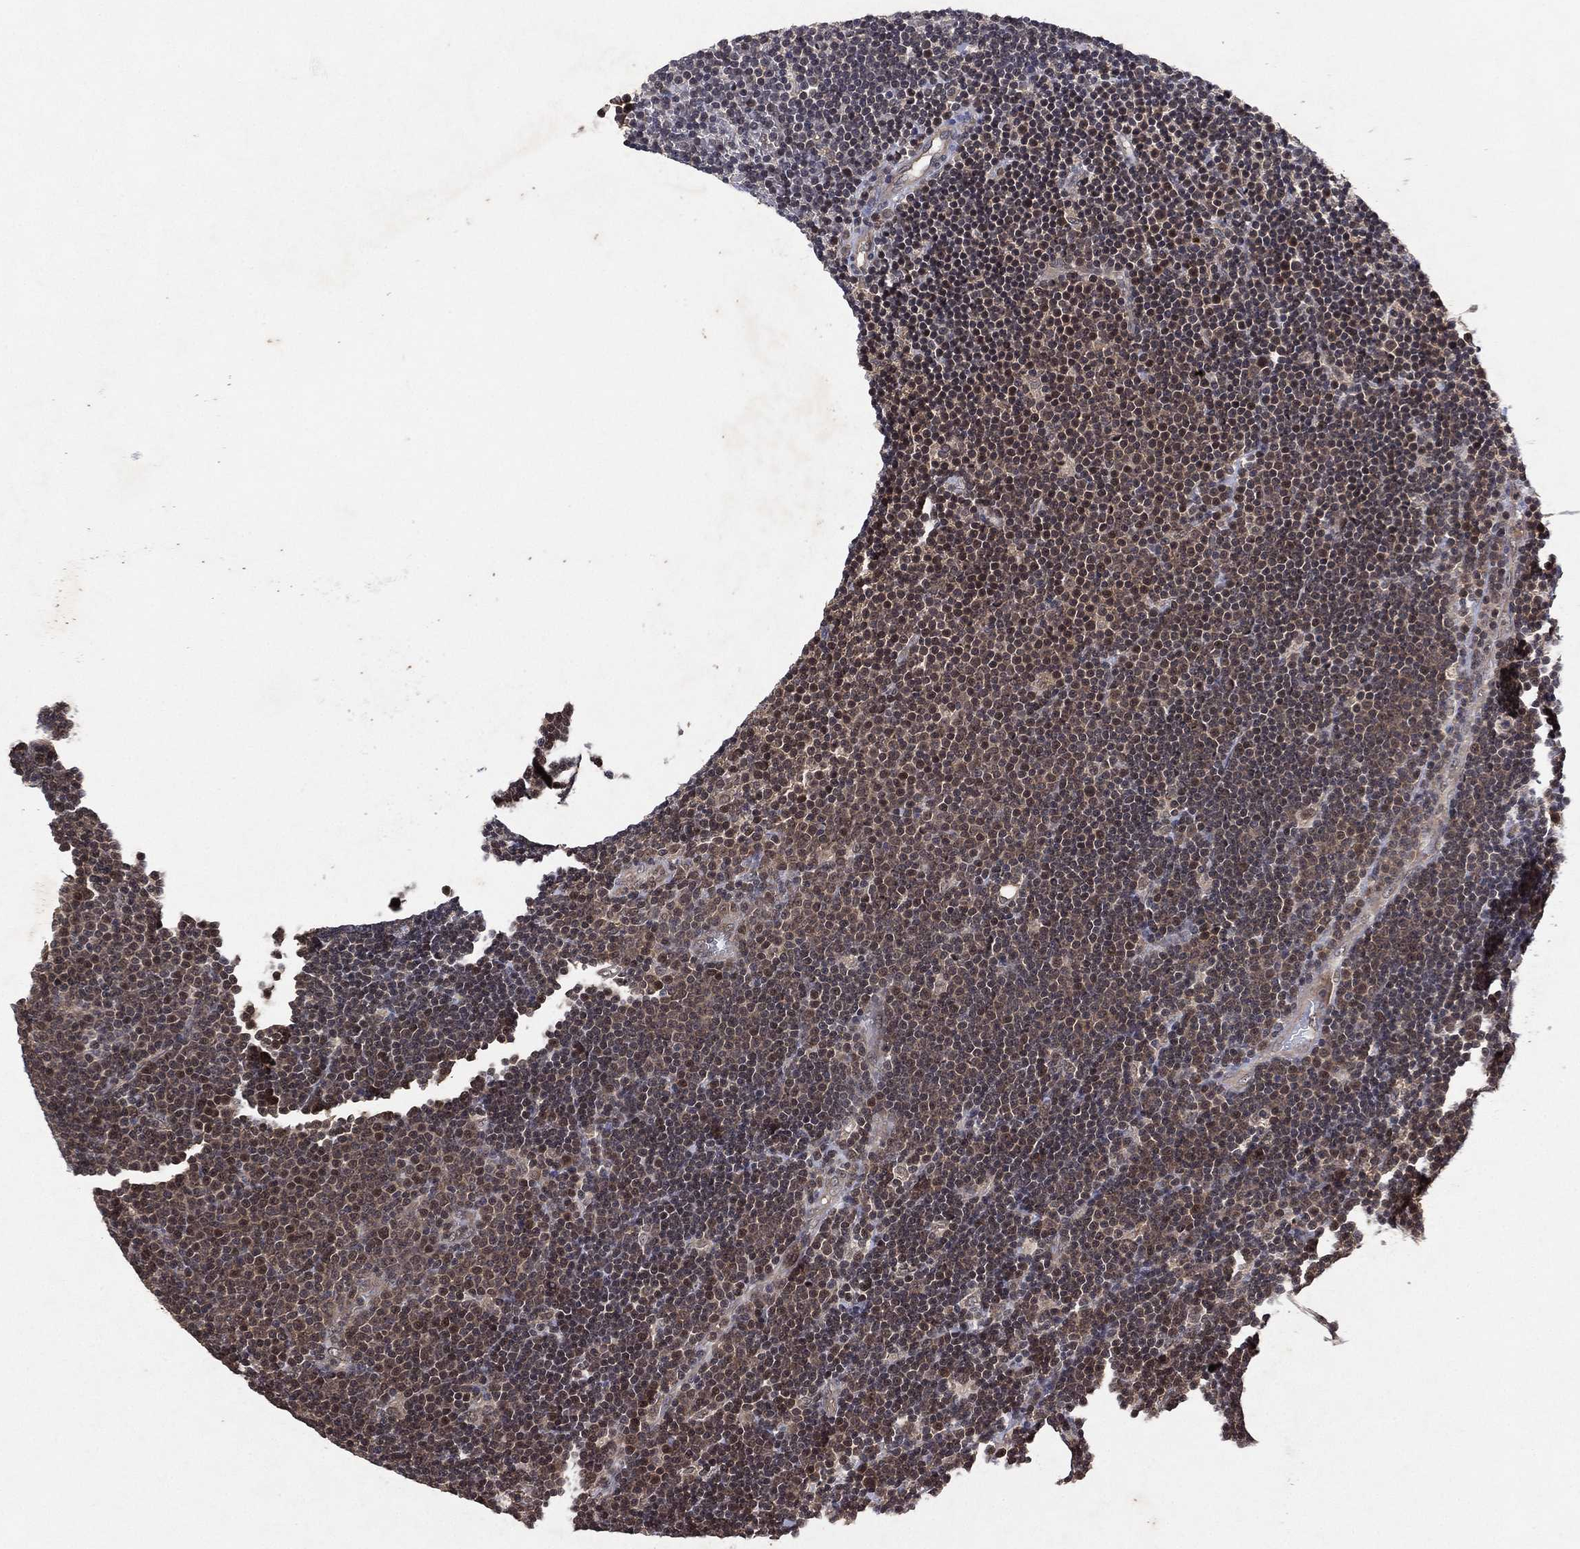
{"staining": {"intensity": "weak", "quantity": "<25%", "location": "nuclear"}, "tissue": "lymphoma", "cell_type": "Tumor cells", "image_type": "cancer", "snomed": [{"axis": "morphology", "description": "Malignant lymphoma, non-Hodgkin's type, Low grade"}, {"axis": "topography", "description": "Brain"}], "caption": "DAB immunohistochemical staining of malignant lymphoma, non-Hodgkin's type (low-grade) demonstrates no significant staining in tumor cells.", "gene": "ATG4B", "patient": {"sex": "female", "age": 66}}